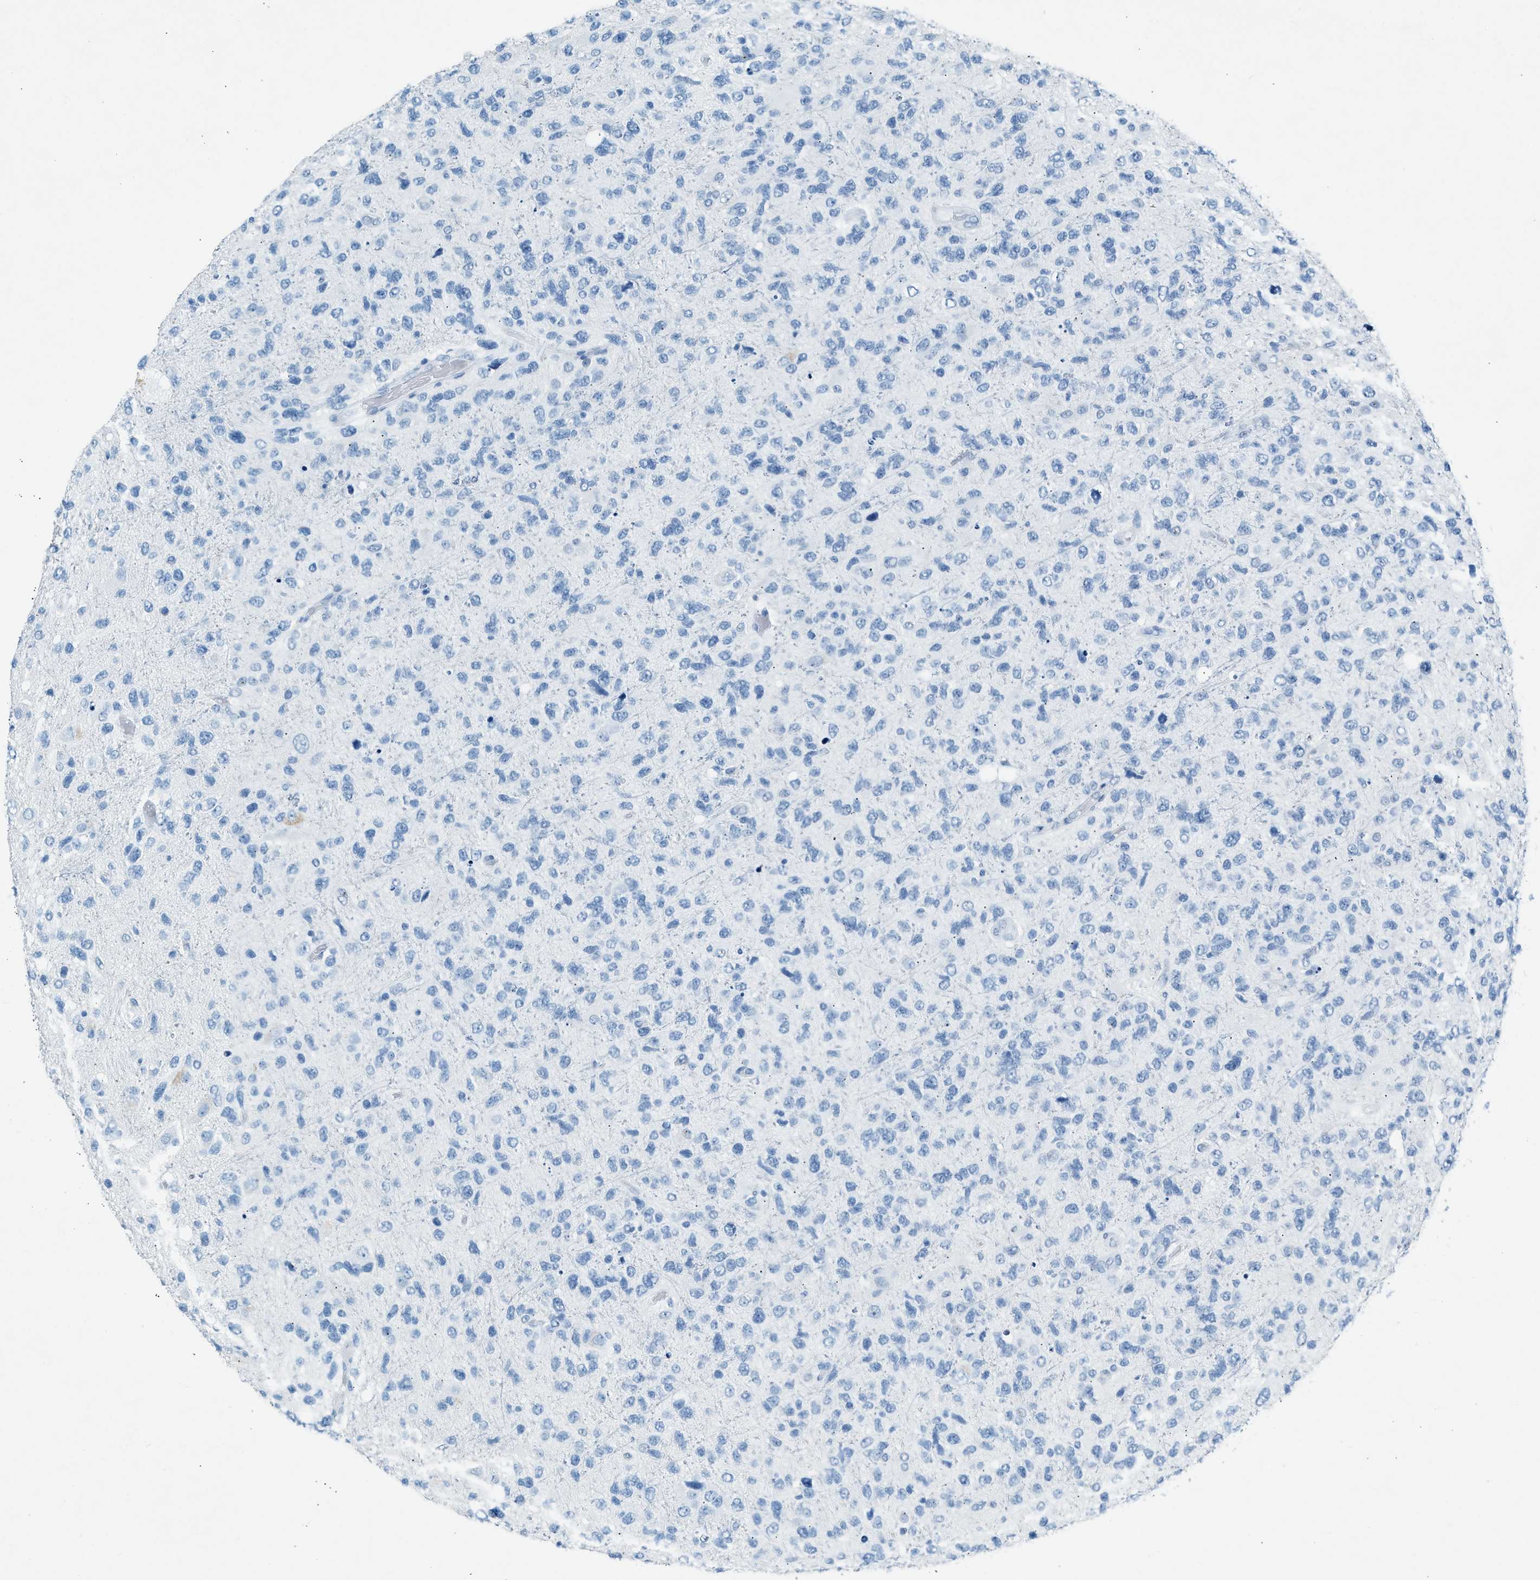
{"staining": {"intensity": "negative", "quantity": "none", "location": "none"}, "tissue": "glioma", "cell_type": "Tumor cells", "image_type": "cancer", "snomed": [{"axis": "morphology", "description": "Glioma, malignant, High grade"}, {"axis": "topography", "description": "Brain"}], "caption": "Immunohistochemical staining of malignant glioma (high-grade) exhibits no significant positivity in tumor cells.", "gene": "HHATL", "patient": {"sex": "female", "age": 58}}